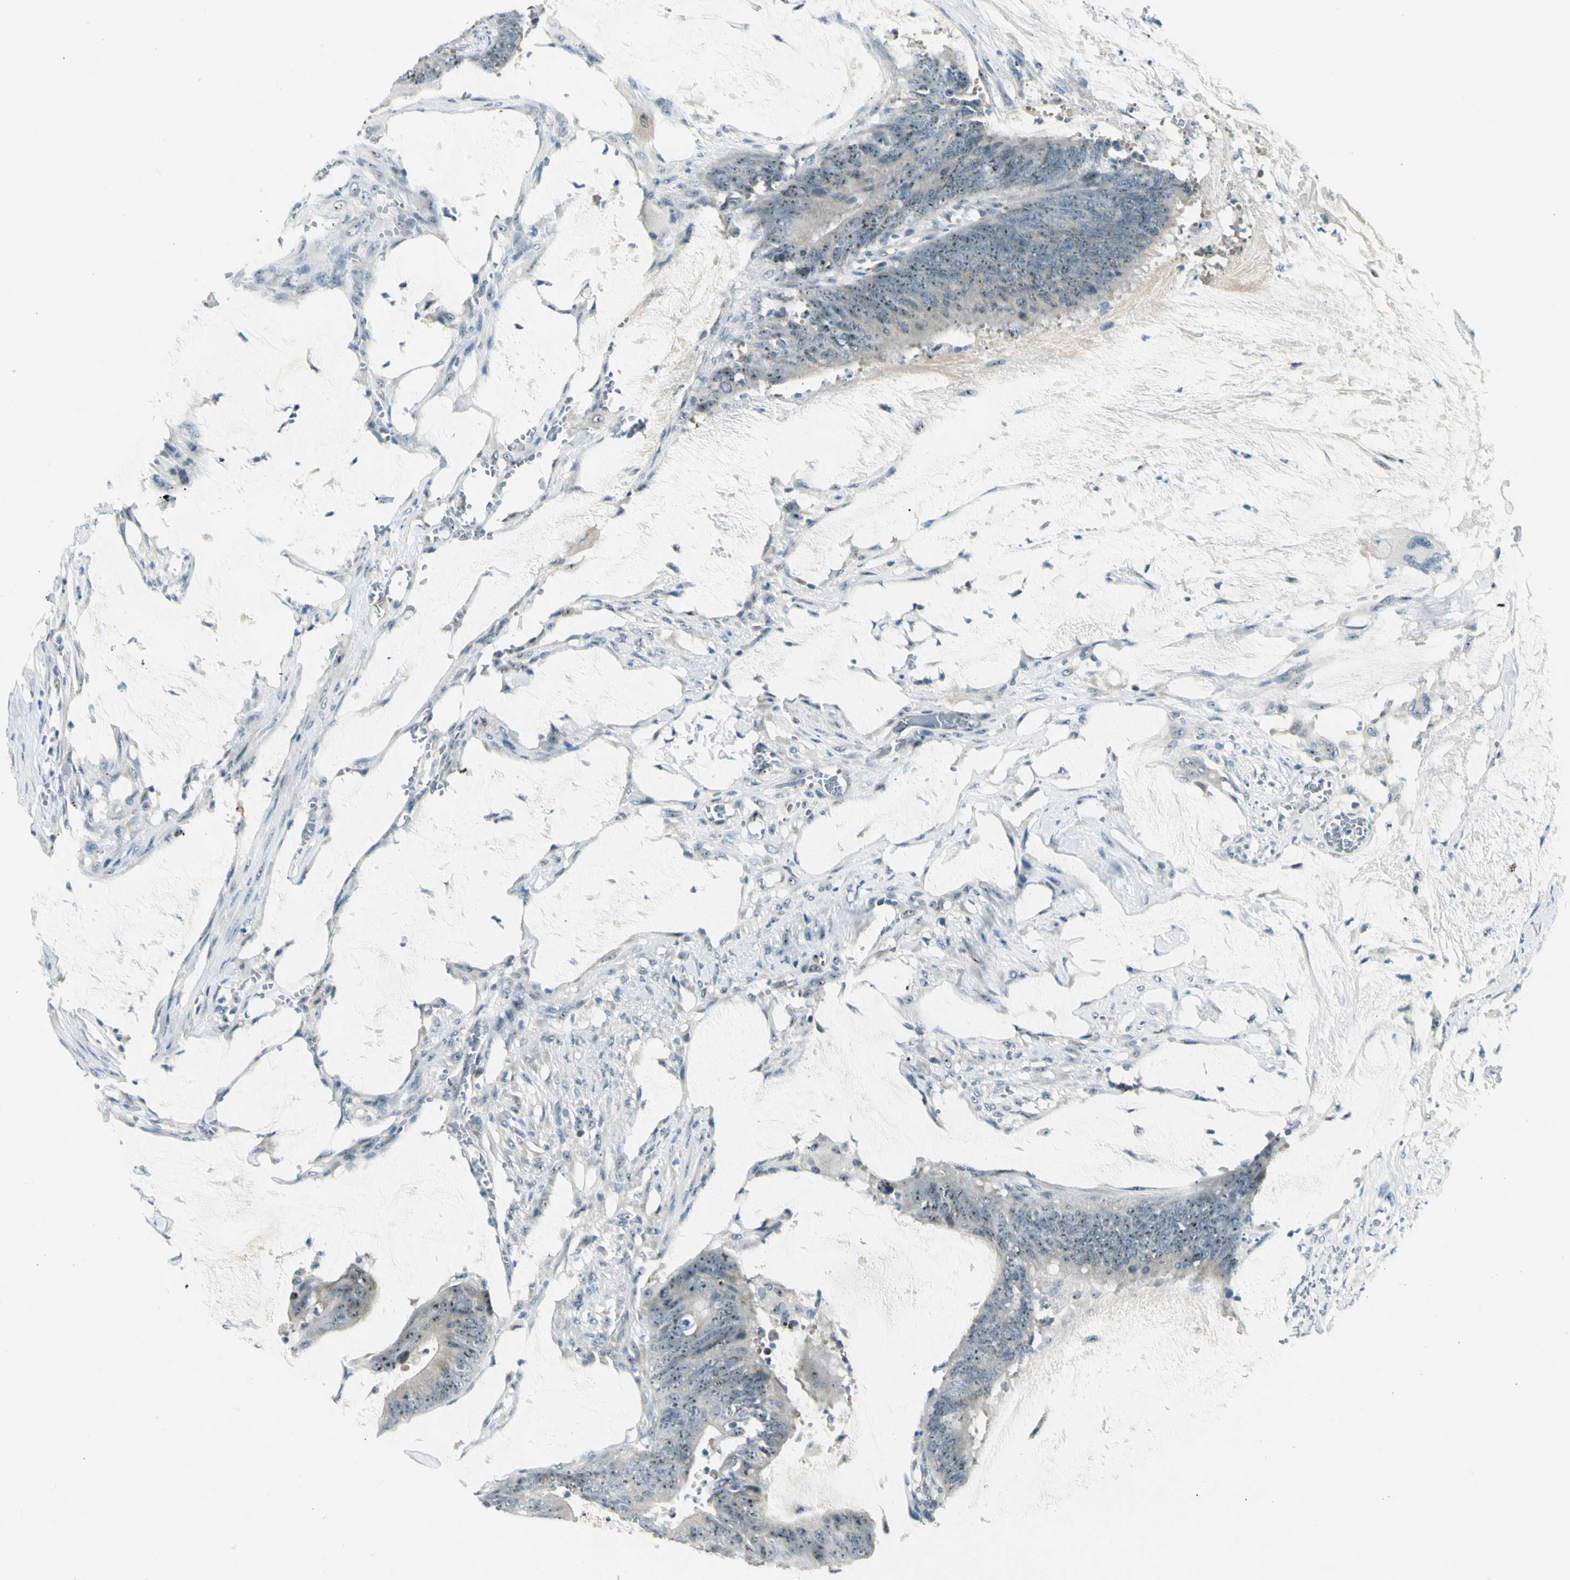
{"staining": {"intensity": "moderate", "quantity": ">75%", "location": "cytoplasmic/membranous,nuclear"}, "tissue": "colorectal cancer", "cell_type": "Tumor cells", "image_type": "cancer", "snomed": [{"axis": "morphology", "description": "Adenocarcinoma, NOS"}, {"axis": "topography", "description": "Rectum"}], "caption": "Brown immunohistochemical staining in adenocarcinoma (colorectal) displays moderate cytoplasmic/membranous and nuclear positivity in about >75% of tumor cells. The protein is shown in brown color, while the nuclei are stained blue.", "gene": "ZSCAN1", "patient": {"sex": "female", "age": 66}}